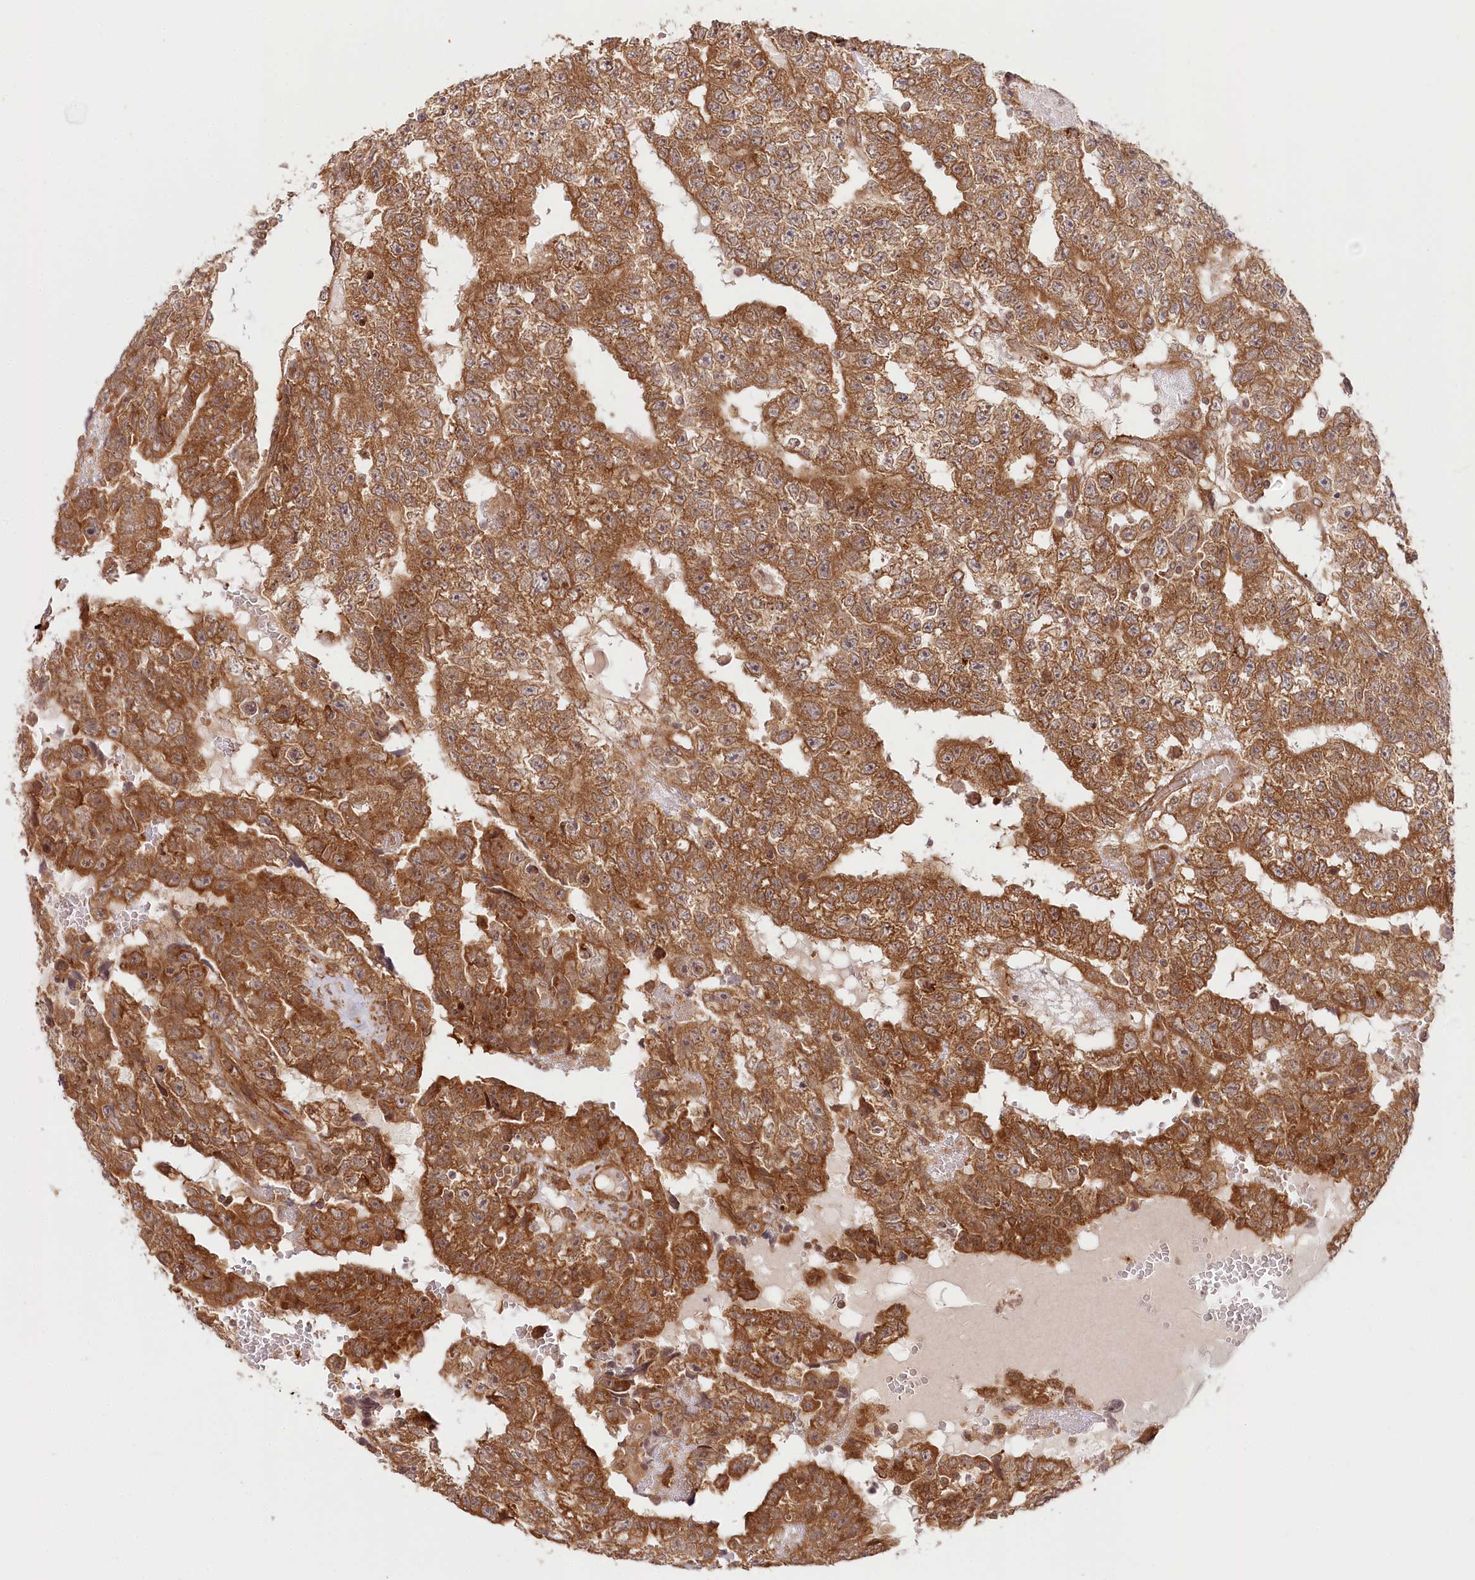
{"staining": {"intensity": "strong", "quantity": ">75%", "location": "cytoplasmic/membranous"}, "tissue": "testis cancer", "cell_type": "Tumor cells", "image_type": "cancer", "snomed": [{"axis": "morphology", "description": "Carcinoma, Embryonal, NOS"}, {"axis": "topography", "description": "Testis"}], "caption": "Protein analysis of testis embryonal carcinoma tissue displays strong cytoplasmic/membranous positivity in approximately >75% of tumor cells.", "gene": "CEP70", "patient": {"sex": "male", "age": 25}}